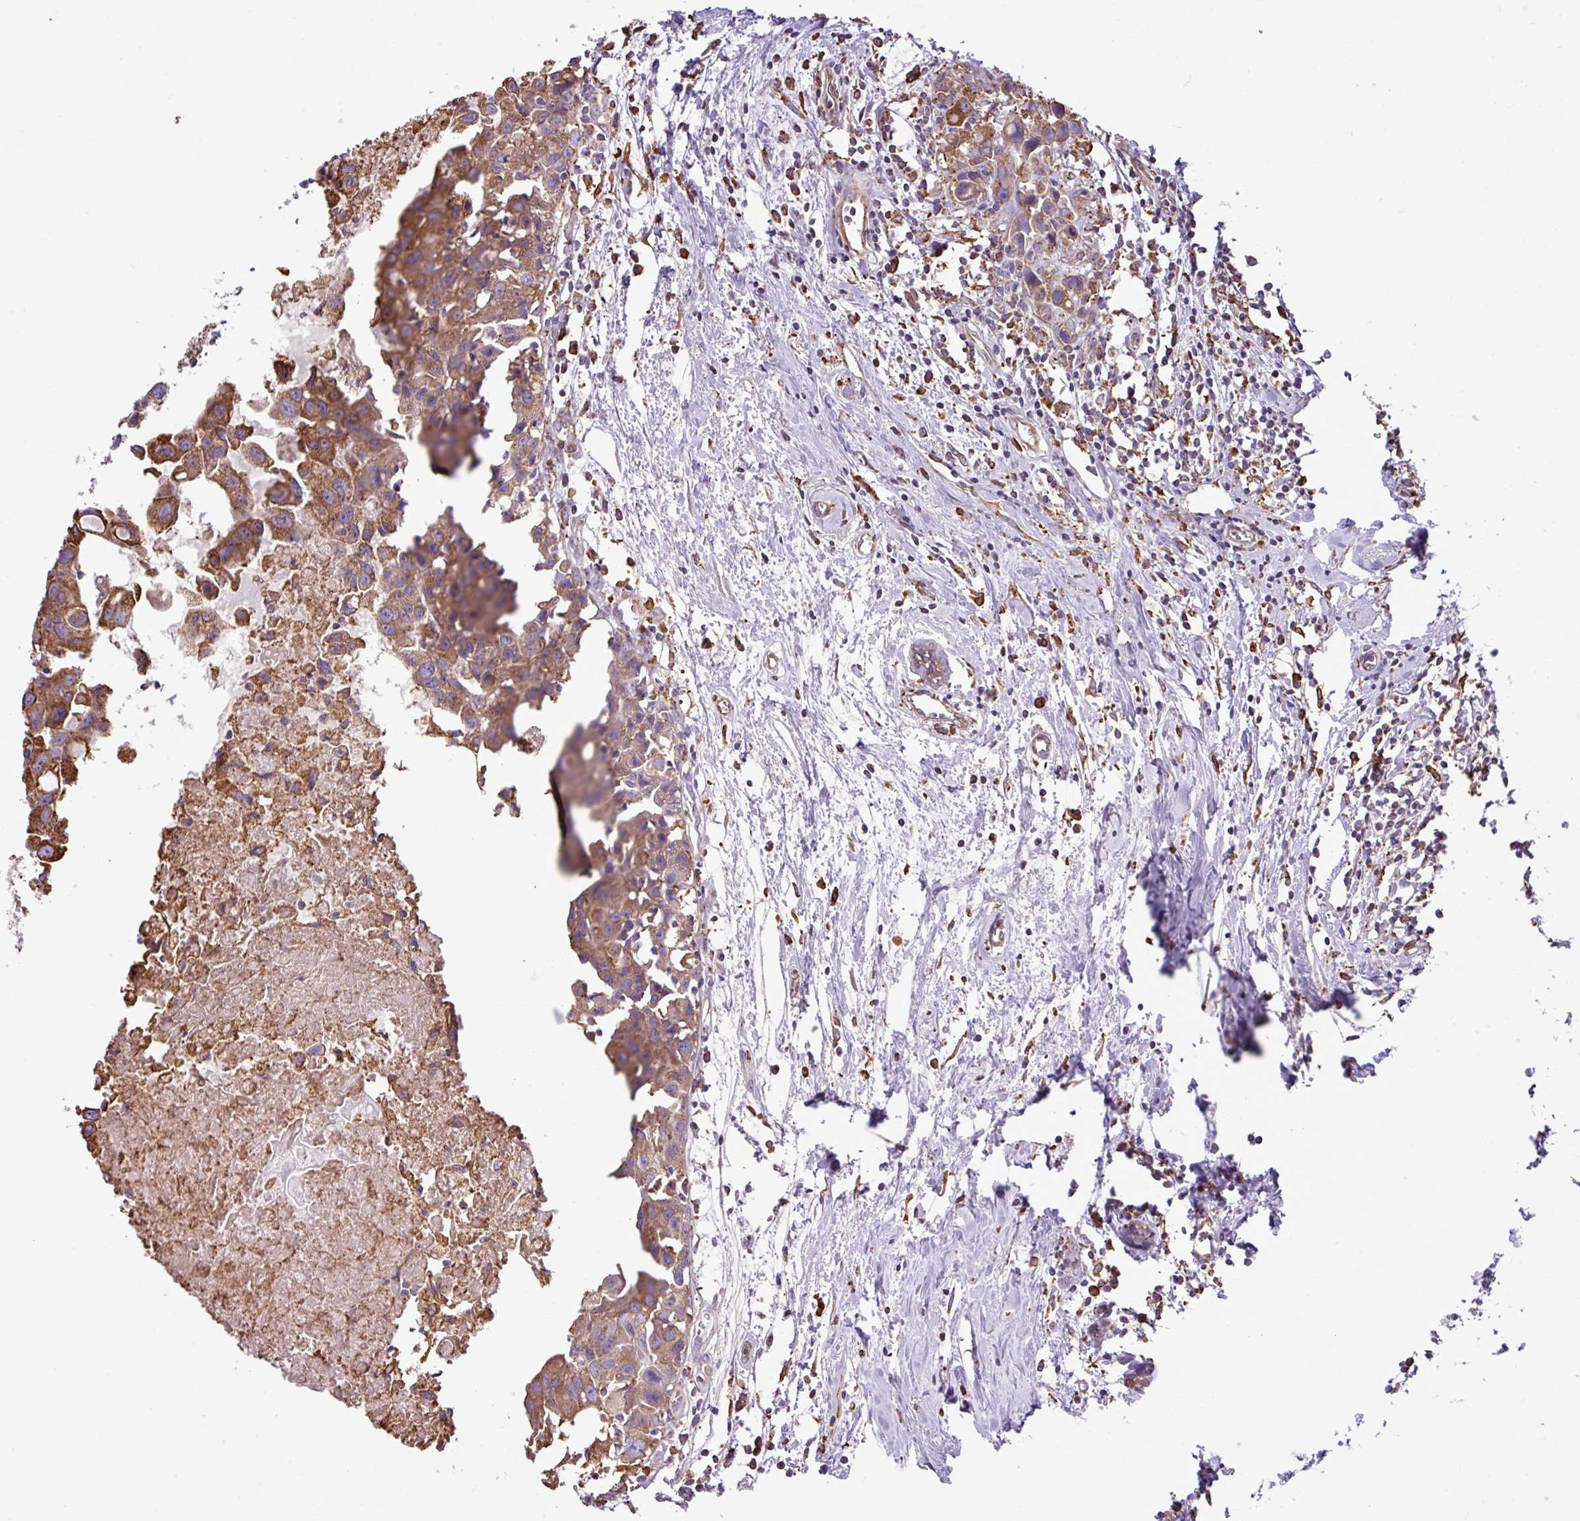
{"staining": {"intensity": "moderate", "quantity": ">75%", "location": "cytoplasmic/membranous"}, "tissue": "breast cancer", "cell_type": "Tumor cells", "image_type": "cancer", "snomed": [{"axis": "morphology", "description": "Carcinoma, NOS"}, {"axis": "topography", "description": "Breast"}], "caption": "Protein staining shows moderate cytoplasmic/membranous staining in about >75% of tumor cells in breast cancer.", "gene": "ZSCAN5A", "patient": {"sex": "female", "age": 60}}